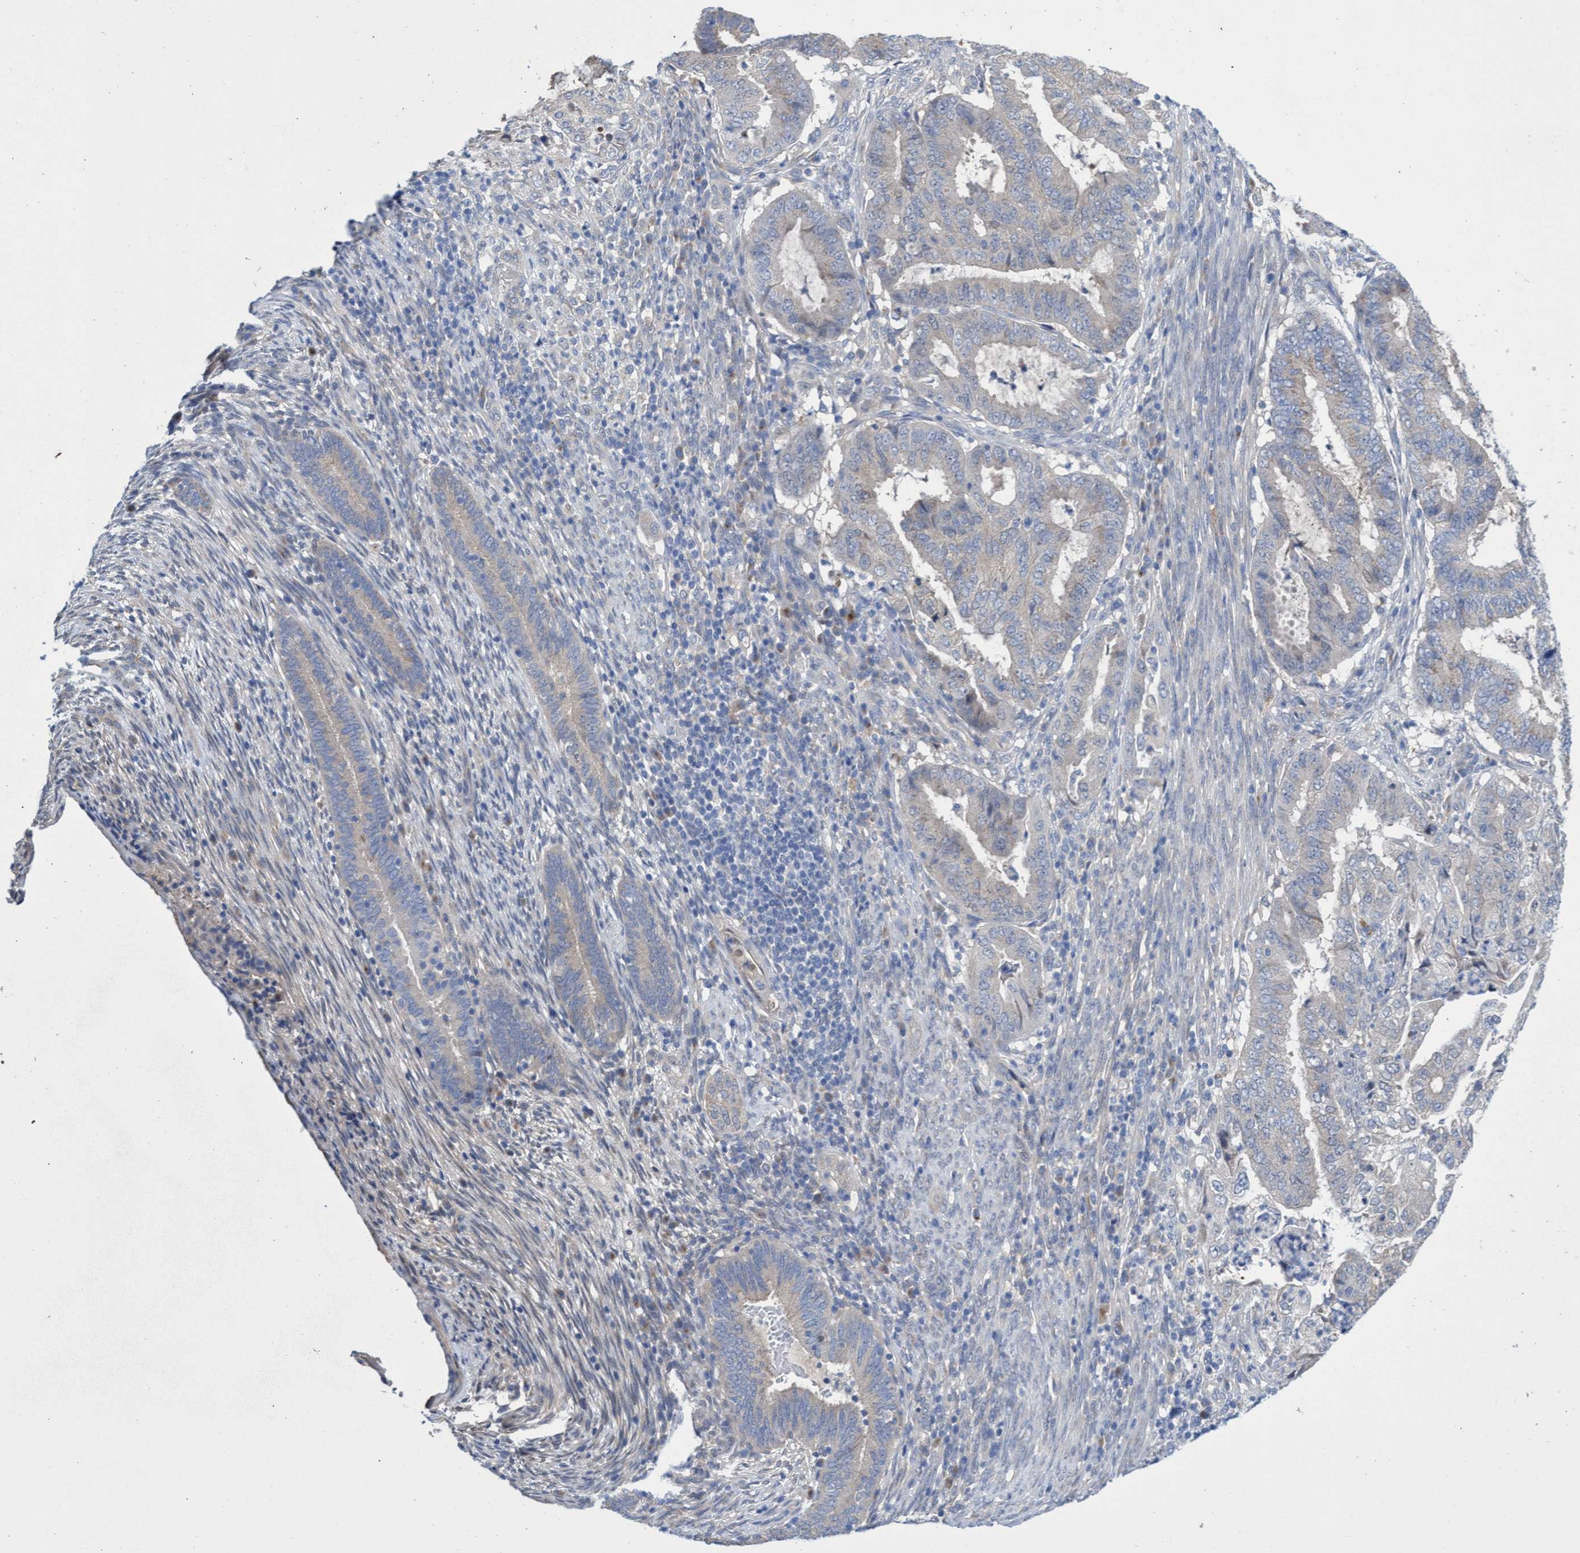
{"staining": {"intensity": "negative", "quantity": "none", "location": "none"}, "tissue": "endometrial cancer", "cell_type": "Tumor cells", "image_type": "cancer", "snomed": [{"axis": "morphology", "description": "Adenocarcinoma, NOS"}, {"axis": "topography", "description": "Endometrium"}], "caption": "This is an immunohistochemistry (IHC) histopathology image of adenocarcinoma (endometrial). There is no staining in tumor cells.", "gene": "SVEP1", "patient": {"sex": "female", "age": 51}}